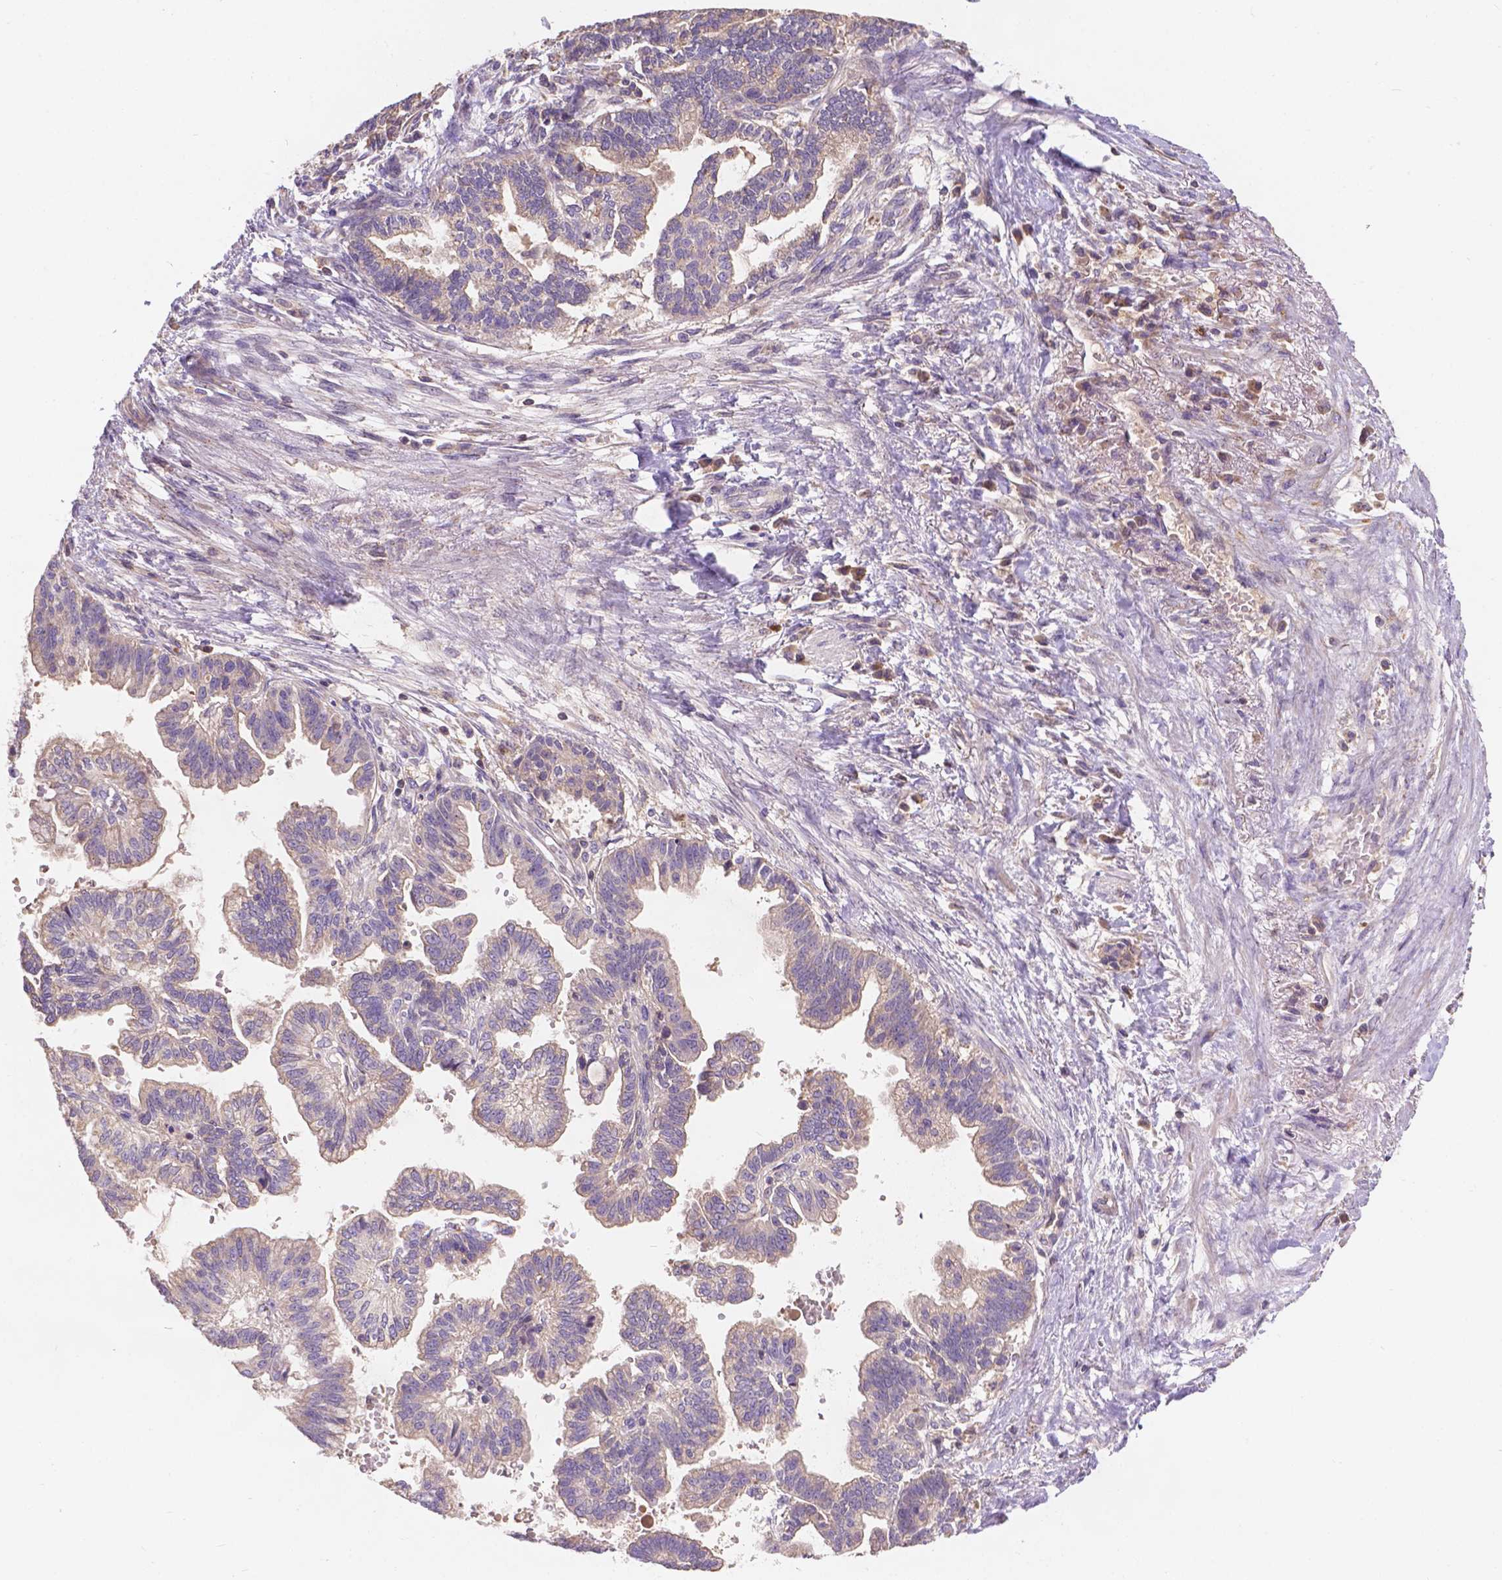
{"staining": {"intensity": "weak", "quantity": ">75%", "location": "cytoplasmic/membranous"}, "tissue": "stomach cancer", "cell_type": "Tumor cells", "image_type": "cancer", "snomed": [{"axis": "morphology", "description": "Adenocarcinoma, NOS"}, {"axis": "topography", "description": "Stomach"}], "caption": "High-magnification brightfield microscopy of stomach adenocarcinoma stained with DAB (3,3'-diaminobenzidine) (brown) and counterstained with hematoxylin (blue). tumor cells exhibit weak cytoplasmic/membranous staining is present in approximately>75% of cells. Nuclei are stained in blue.", "gene": "CDK10", "patient": {"sex": "male", "age": 83}}